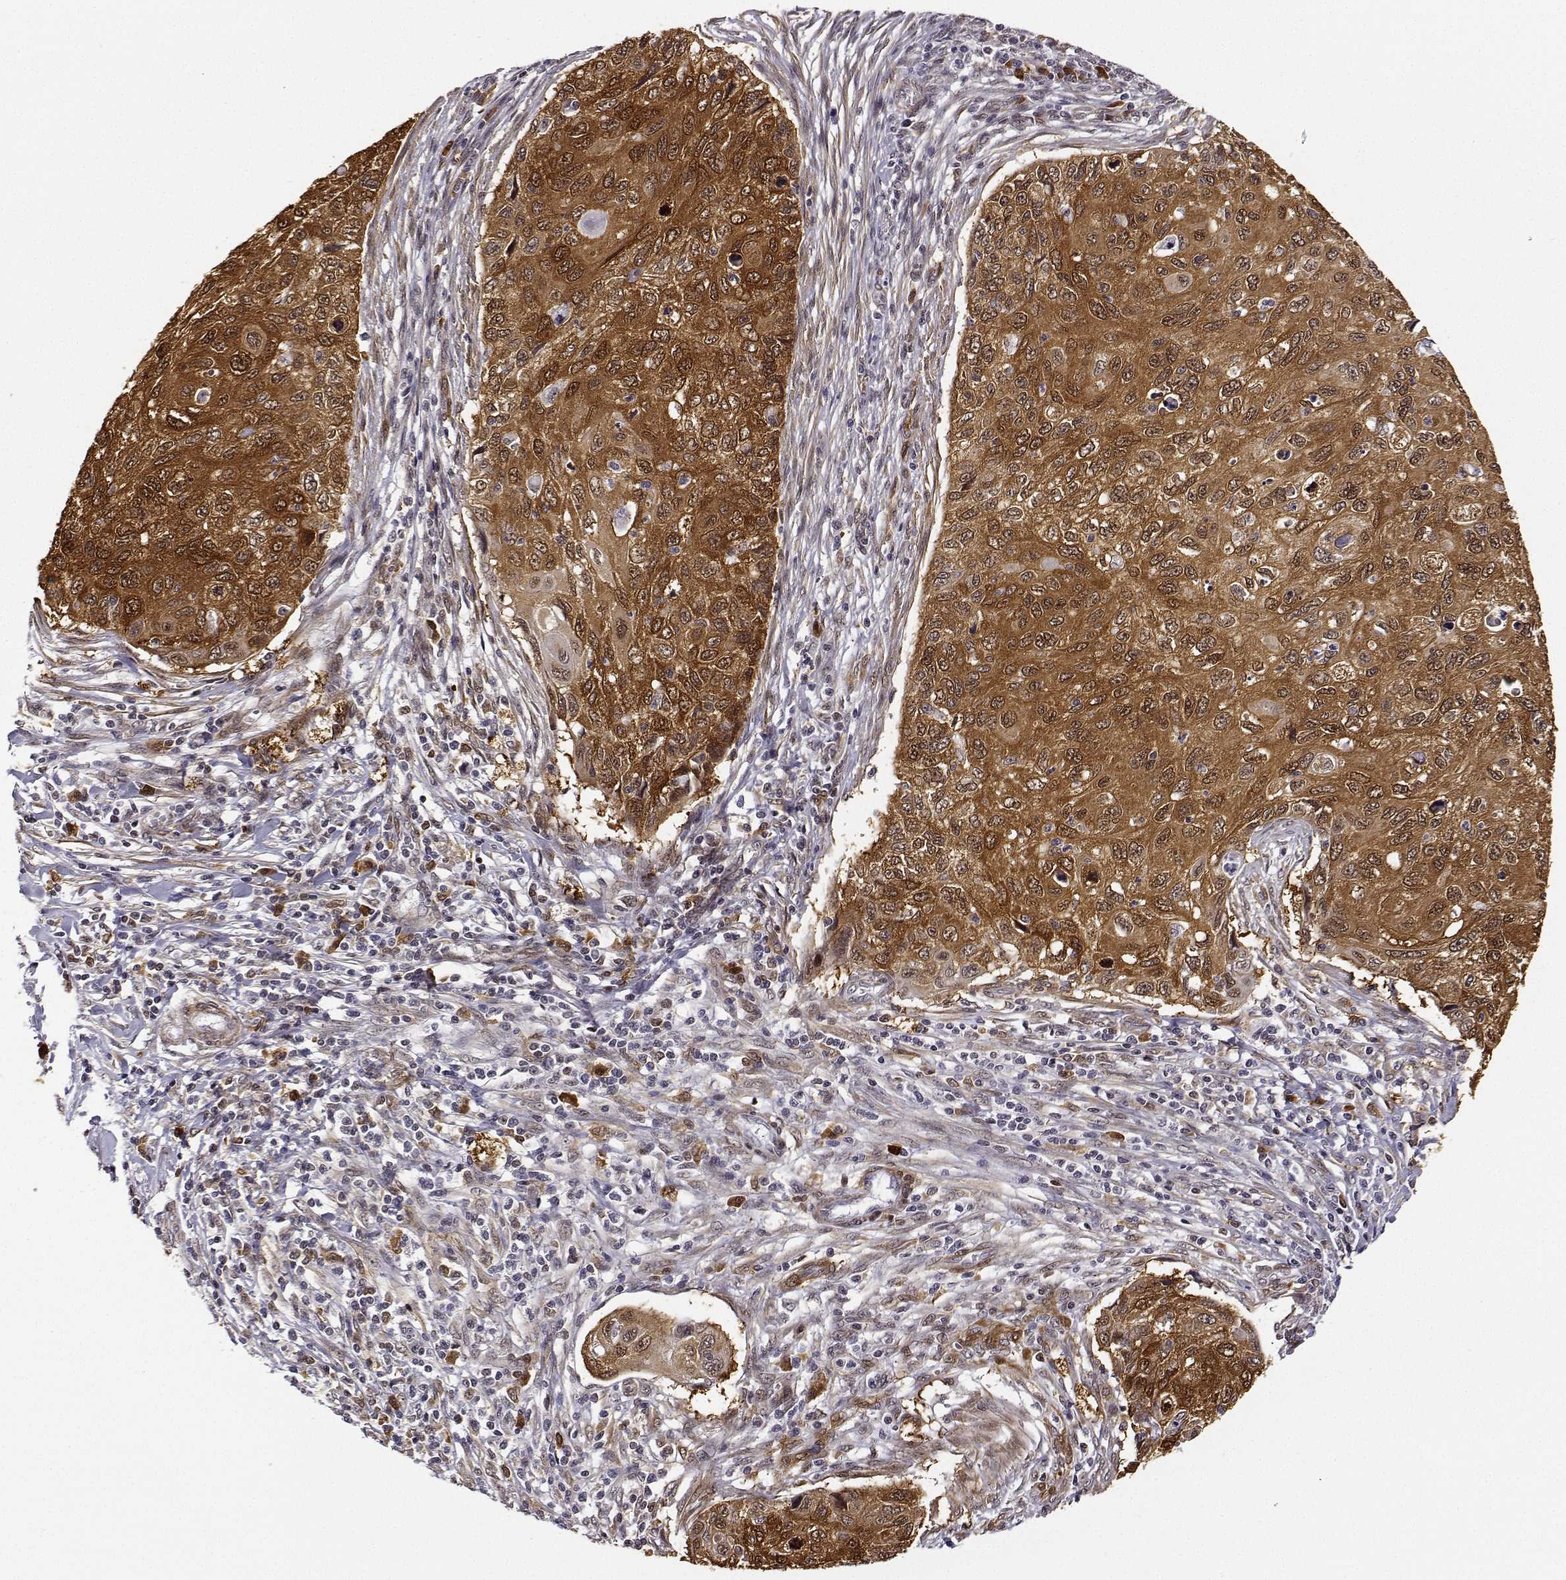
{"staining": {"intensity": "strong", "quantity": ">75%", "location": "cytoplasmic/membranous,nuclear"}, "tissue": "cervical cancer", "cell_type": "Tumor cells", "image_type": "cancer", "snomed": [{"axis": "morphology", "description": "Squamous cell carcinoma, NOS"}, {"axis": "topography", "description": "Cervix"}], "caption": "A brown stain labels strong cytoplasmic/membranous and nuclear staining of a protein in cervical squamous cell carcinoma tumor cells.", "gene": "PHGDH", "patient": {"sex": "female", "age": 70}}